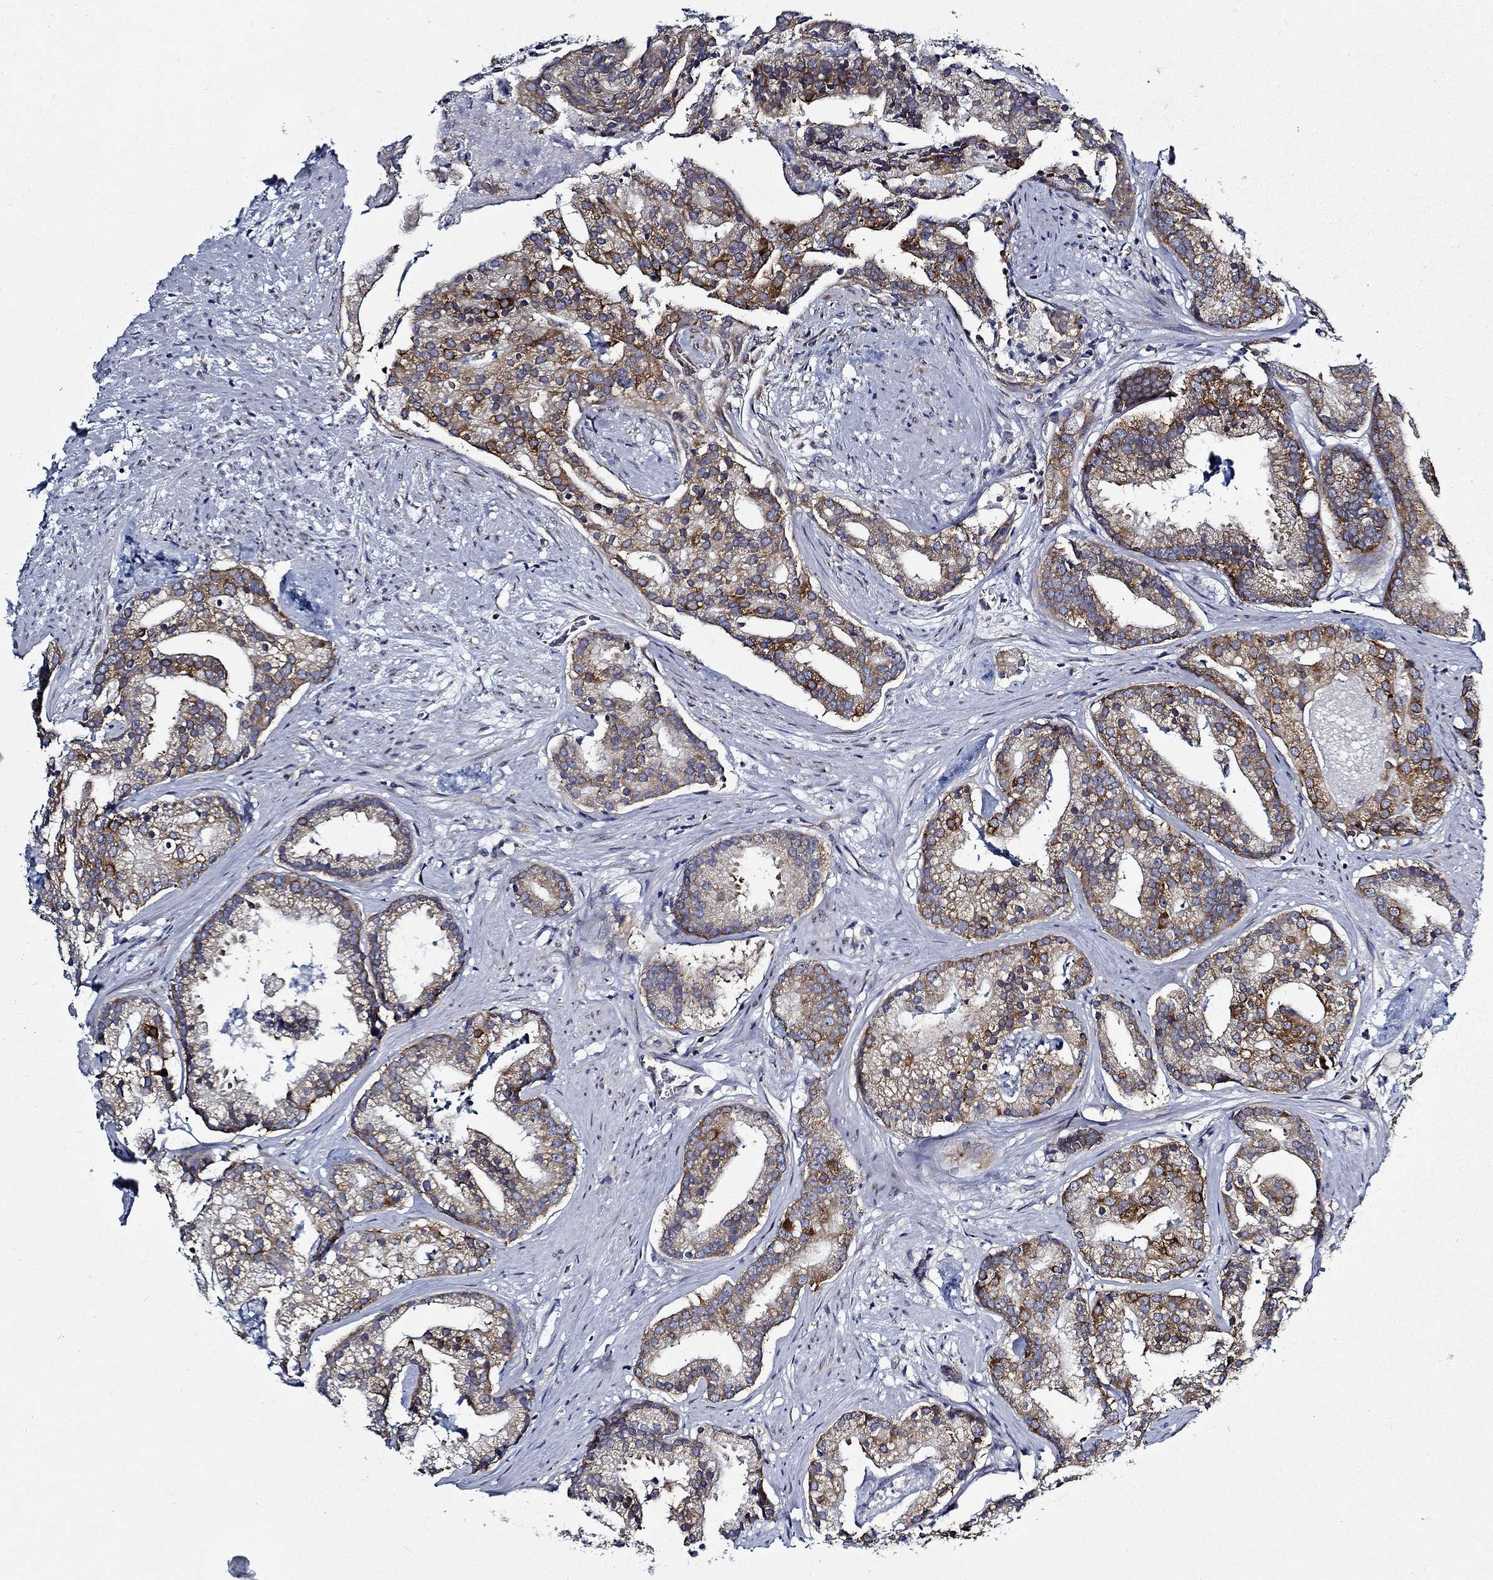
{"staining": {"intensity": "strong", "quantity": "25%-75%", "location": "cytoplasmic/membranous"}, "tissue": "prostate cancer", "cell_type": "Tumor cells", "image_type": "cancer", "snomed": [{"axis": "morphology", "description": "Adenocarcinoma, NOS"}, {"axis": "topography", "description": "Prostate and seminal vesicle, NOS"}, {"axis": "topography", "description": "Prostate"}], "caption": "Tumor cells demonstrate high levels of strong cytoplasmic/membranous staining in approximately 25%-75% of cells in prostate cancer (adenocarcinoma). Using DAB (brown) and hematoxylin (blue) stains, captured at high magnification using brightfield microscopy.", "gene": "FXR1", "patient": {"sex": "male", "age": 44}}